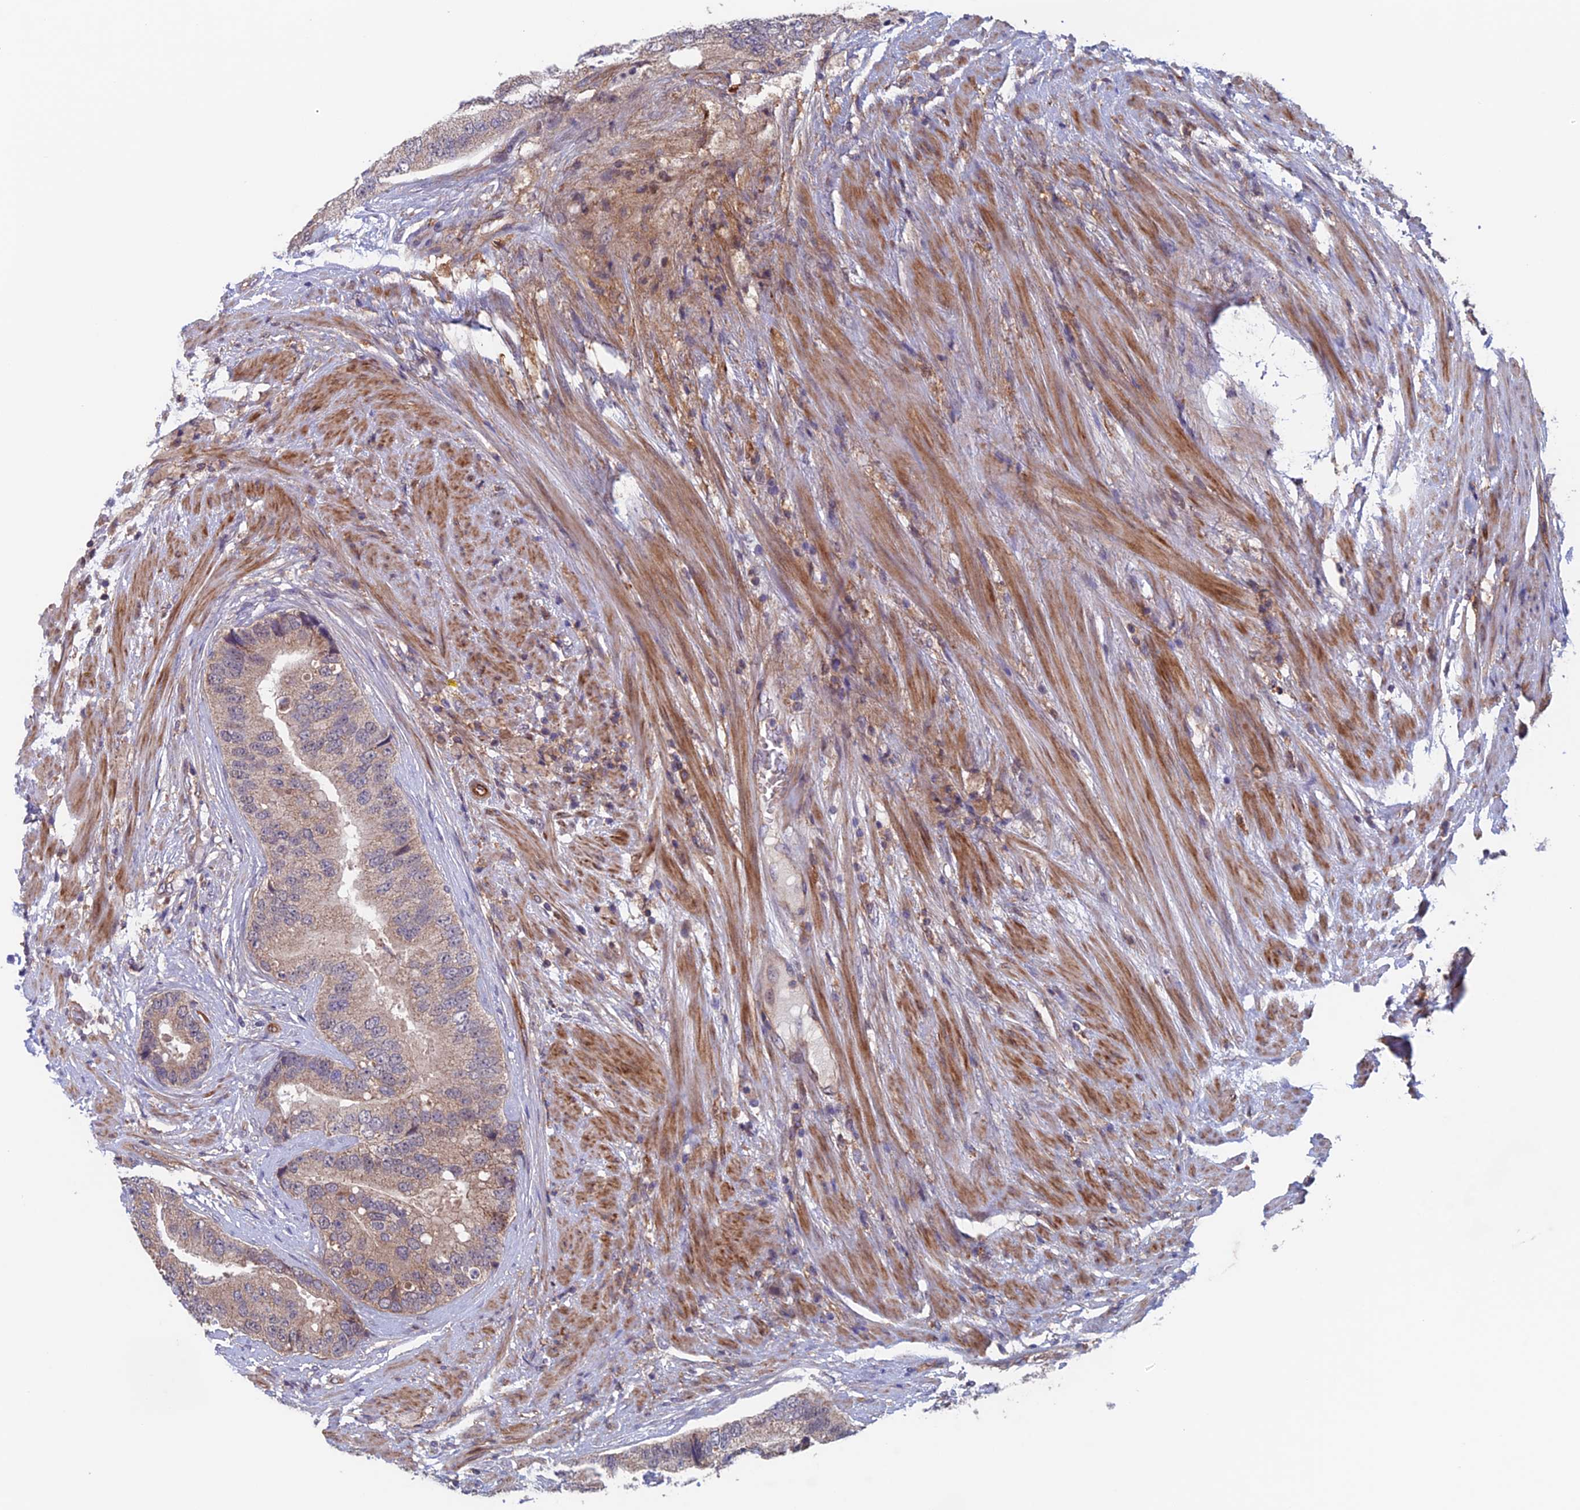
{"staining": {"intensity": "weak", "quantity": ">75%", "location": "cytoplasmic/membranous"}, "tissue": "prostate cancer", "cell_type": "Tumor cells", "image_type": "cancer", "snomed": [{"axis": "morphology", "description": "Adenocarcinoma, High grade"}, {"axis": "topography", "description": "Prostate"}], "caption": "Protein staining reveals weak cytoplasmic/membranous positivity in about >75% of tumor cells in prostate high-grade adenocarcinoma.", "gene": "NUDT16L1", "patient": {"sex": "male", "age": 70}}